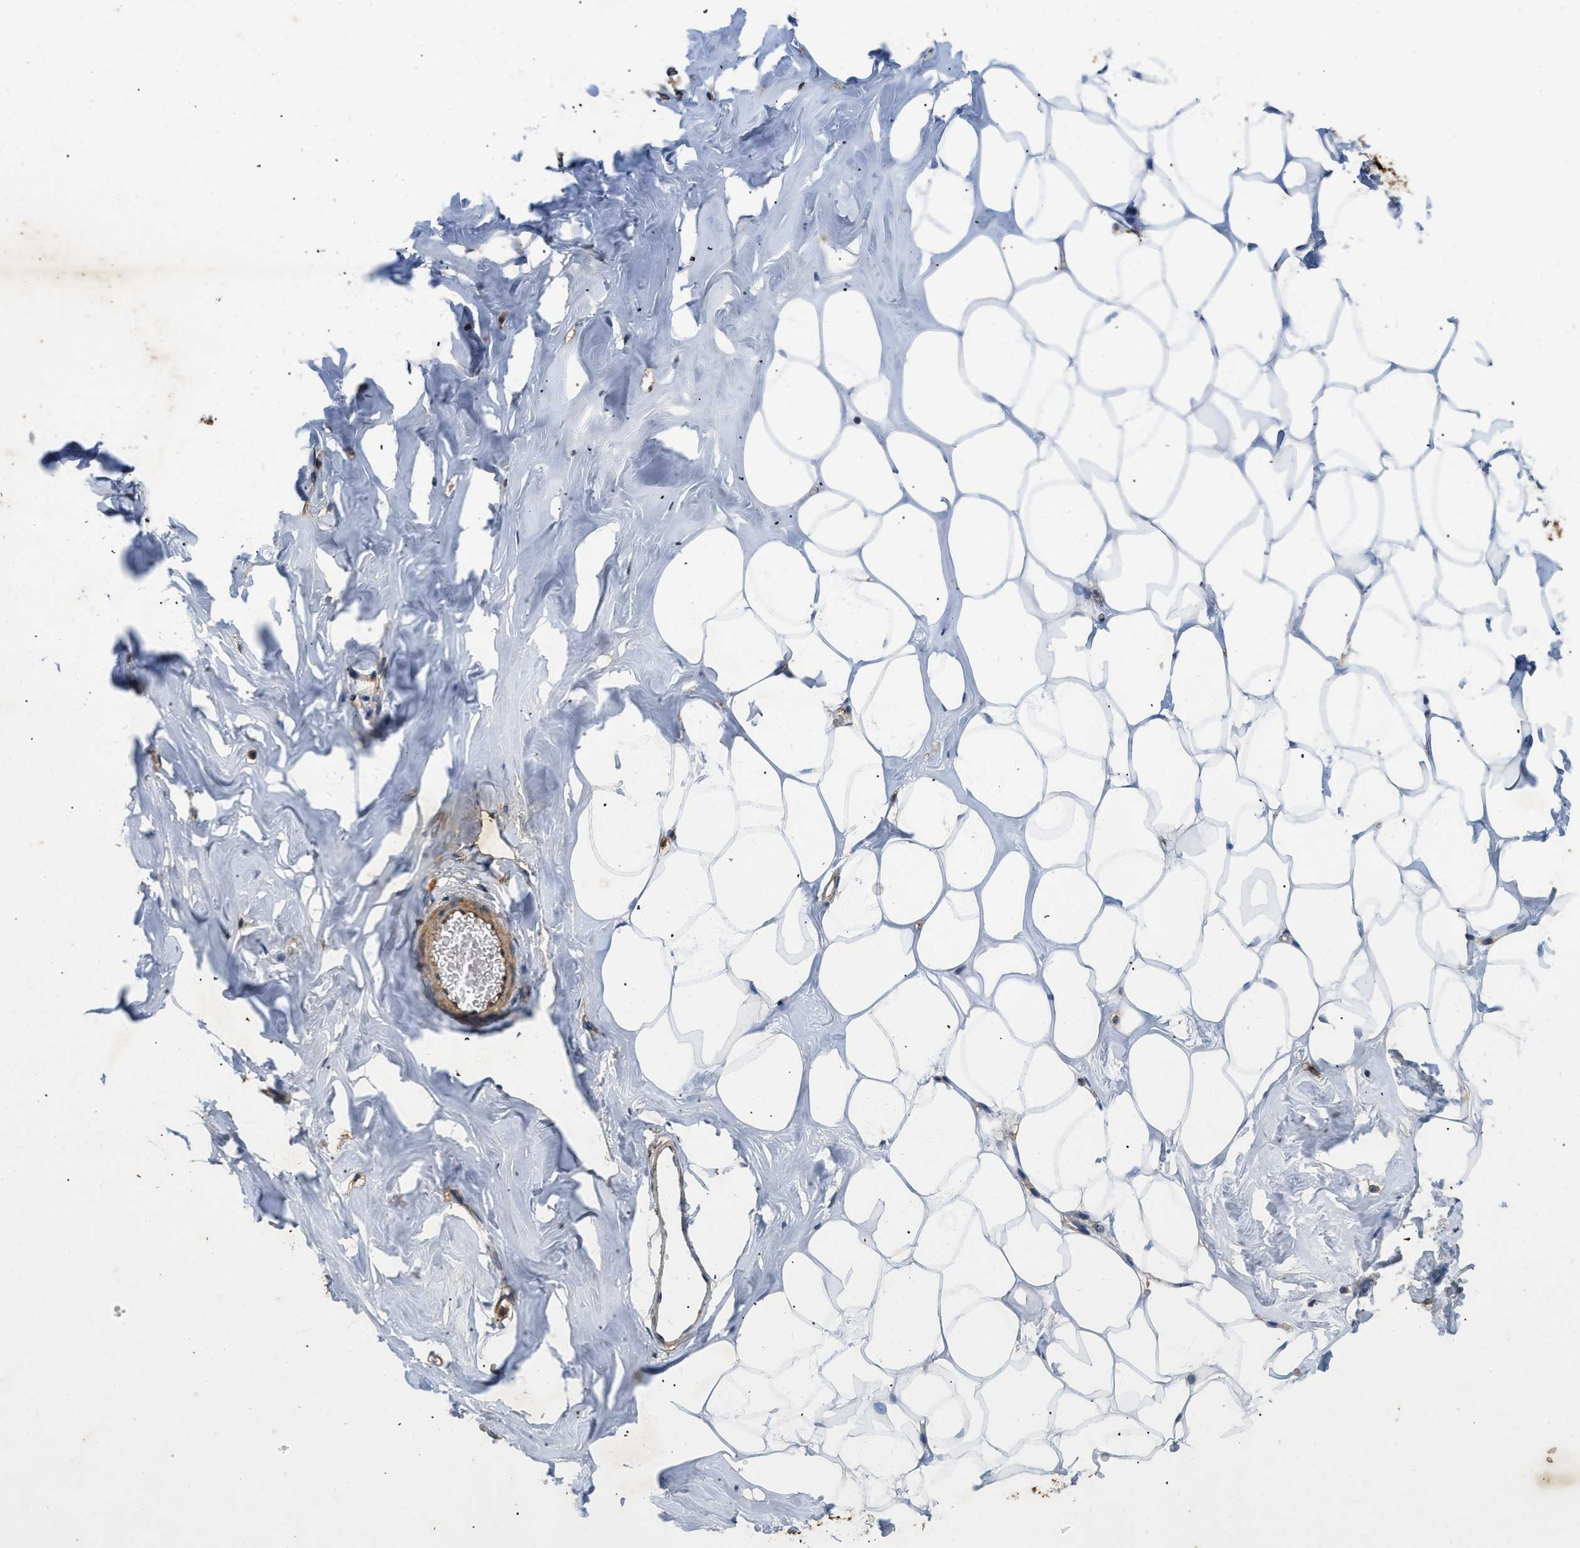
{"staining": {"intensity": "moderate", "quantity": ">75%", "location": "cytoplasmic/membranous"}, "tissue": "adipose tissue", "cell_type": "Adipocytes", "image_type": "normal", "snomed": [{"axis": "morphology", "description": "Normal tissue, NOS"}, {"axis": "morphology", "description": "Fibrosis, NOS"}, {"axis": "topography", "description": "Breast"}, {"axis": "topography", "description": "Adipose tissue"}], "caption": "High-magnification brightfield microscopy of unremarkable adipose tissue stained with DAB (brown) and counterstained with hematoxylin (blue). adipocytes exhibit moderate cytoplasmic/membranous staining is present in about>75% of cells.", "gene": "GNB4", "patient": {"sex": "female", "age": 39}}